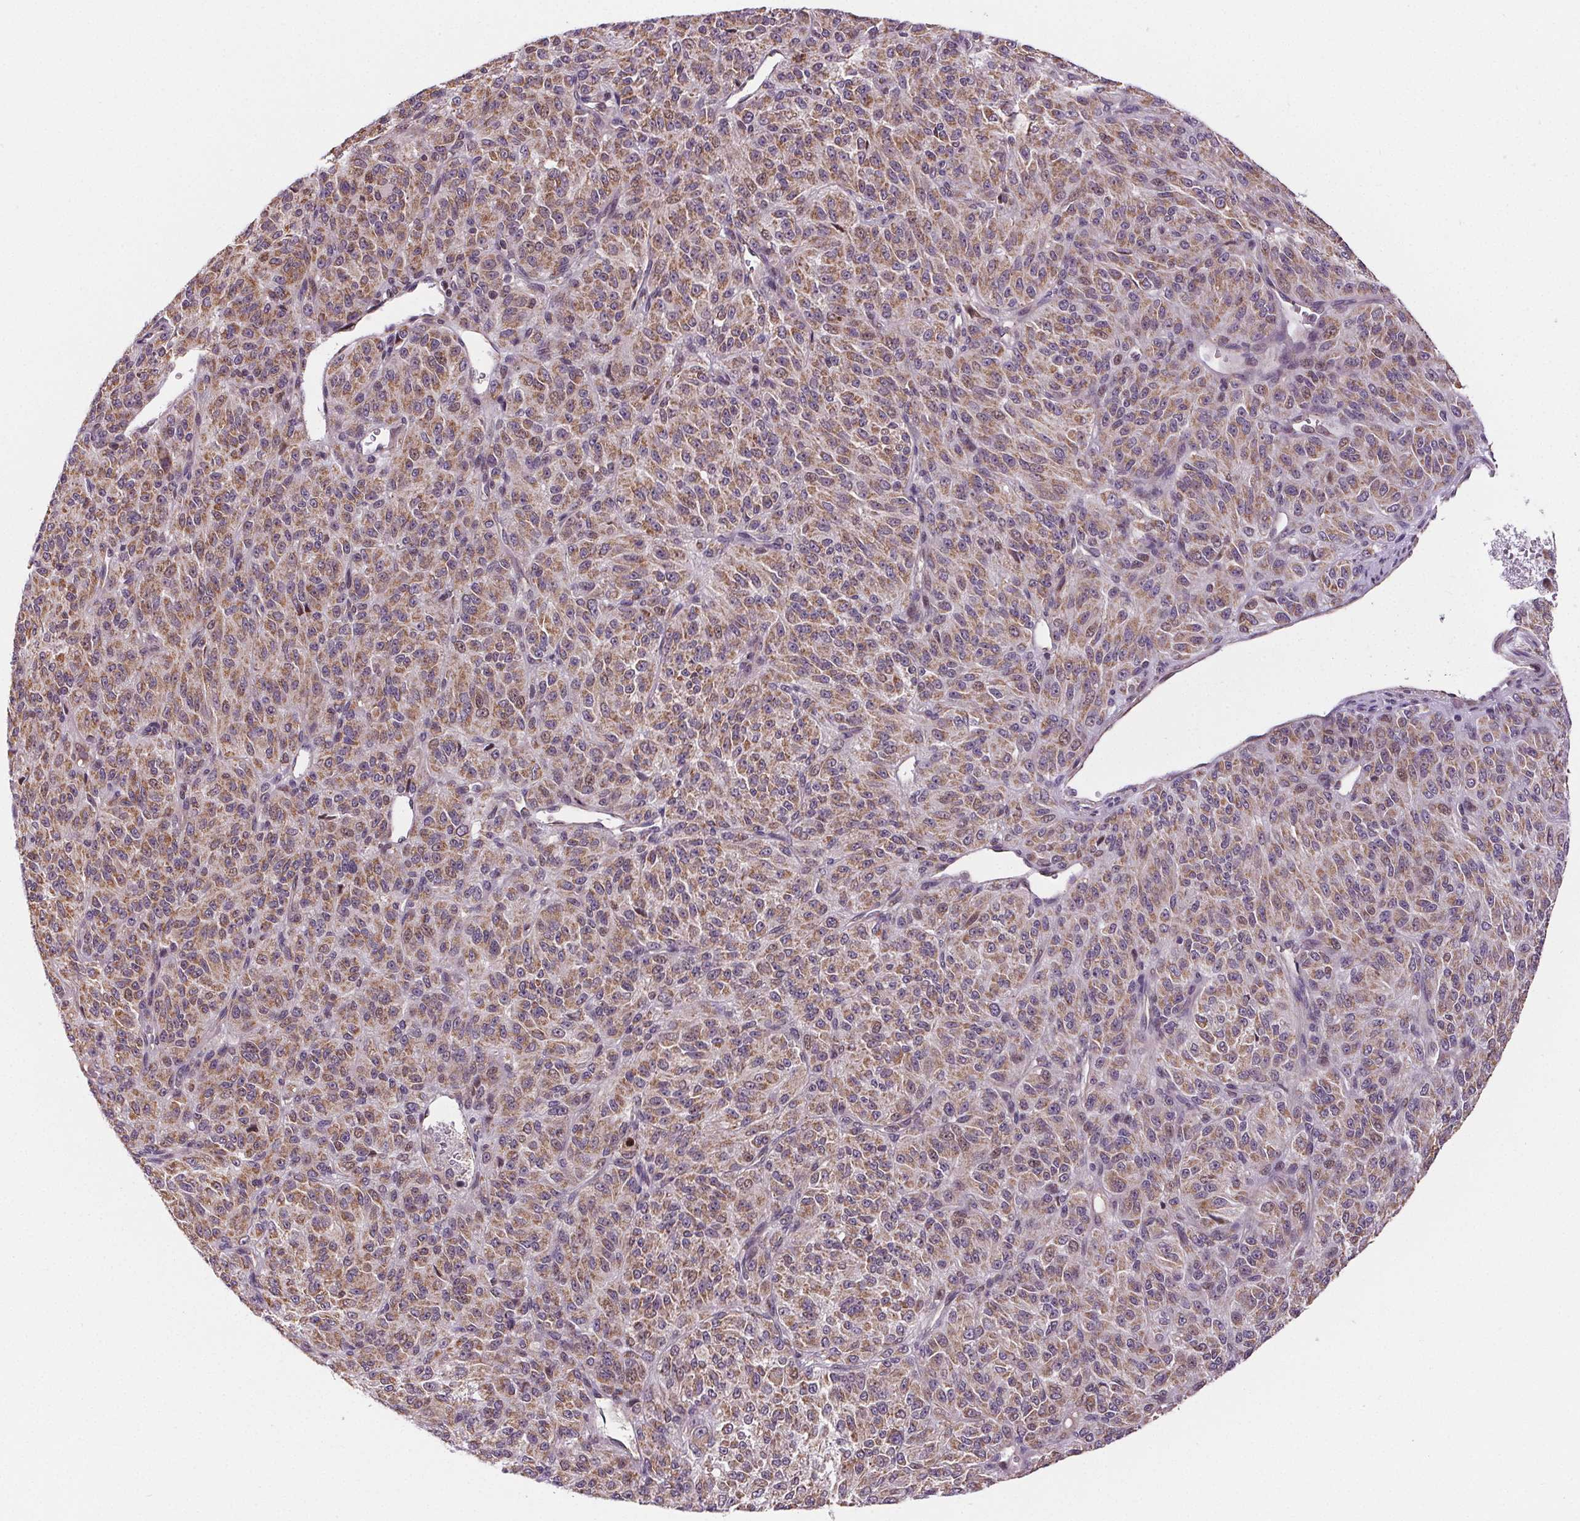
{"staining": {"intensity": "moderate", "quantity": ">75%", "location": "cytoplasmic/membranous"}, "tissue": "melanoma", "cell_type": "Tumor cells", "image_type": "cancer", "snomed": [{"axis": "morphology", "description": "Malignant melanoma, Metastatic site"}, {"axis": "topography", "description": "Brain"}], "caption": "This photomicrograph demonstrates immunohistochemistry (IHC) staining of human melanoma, with medium moderate cytoplasmic/membranous positivity in about >75% of tumor cells.", "gene": "SUCLA2", "patient": {"sex": "female", "age": 56}}